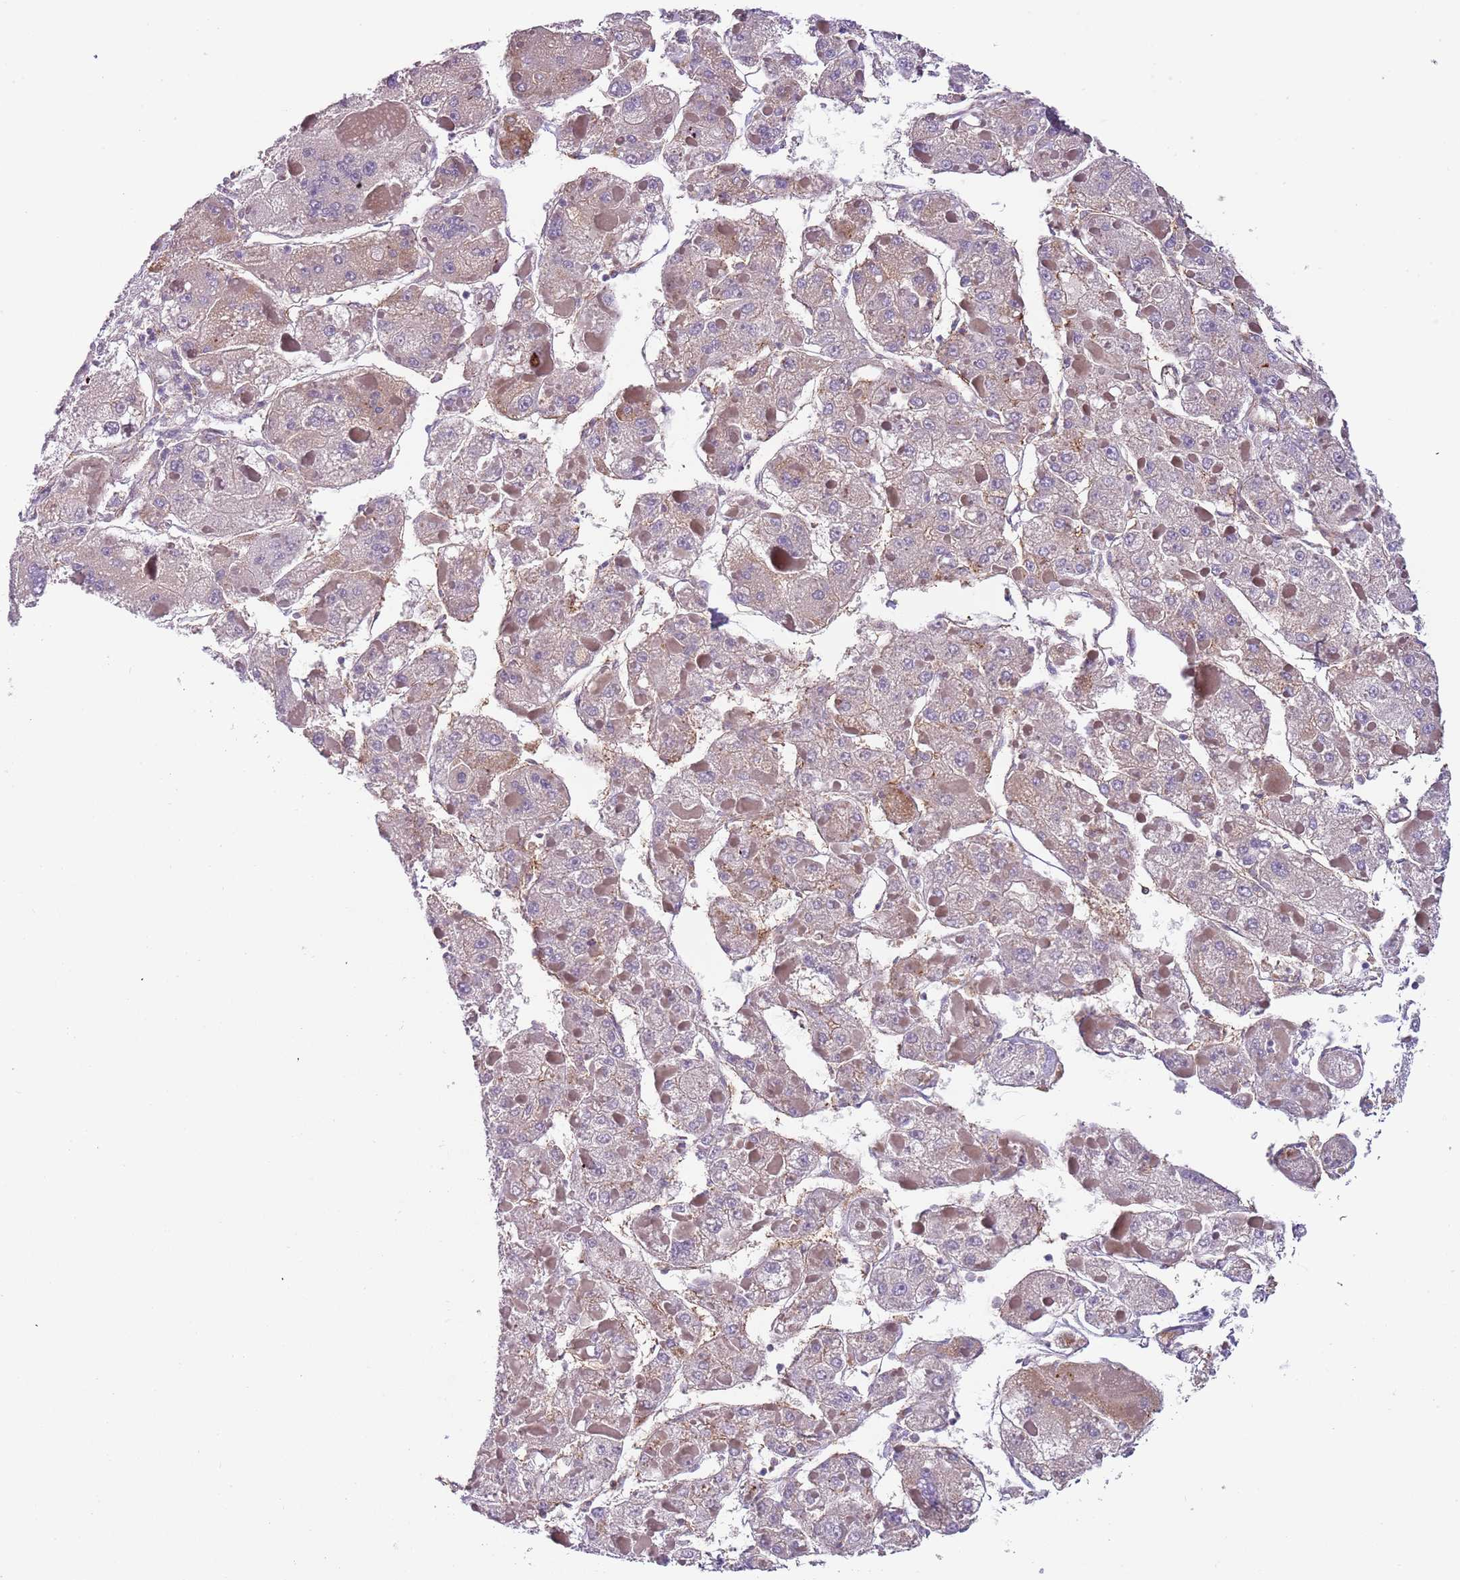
{"staining": {"intensity": "moderate", "quantity": "<25%", "location": "cytoplasmic/membranous"}, "tissue": "liver cancer", "cell_type": "Tumor cells", "image_type": "cancer", "snomed": [{"axis": "morphology", "description": "Carcinoma, Hepatocellular, NOS"}, {"axis": "topography", "description": "Liver"}], "caption": "Protein analysis of liver cancer (hepatocellular carcinoma) tissue shows moderate cytoplasmic/membranous positivity in approximately <25% of tumor cells.", "gene": "VWCE", "patient": {"sex": "female", "age": 73}}